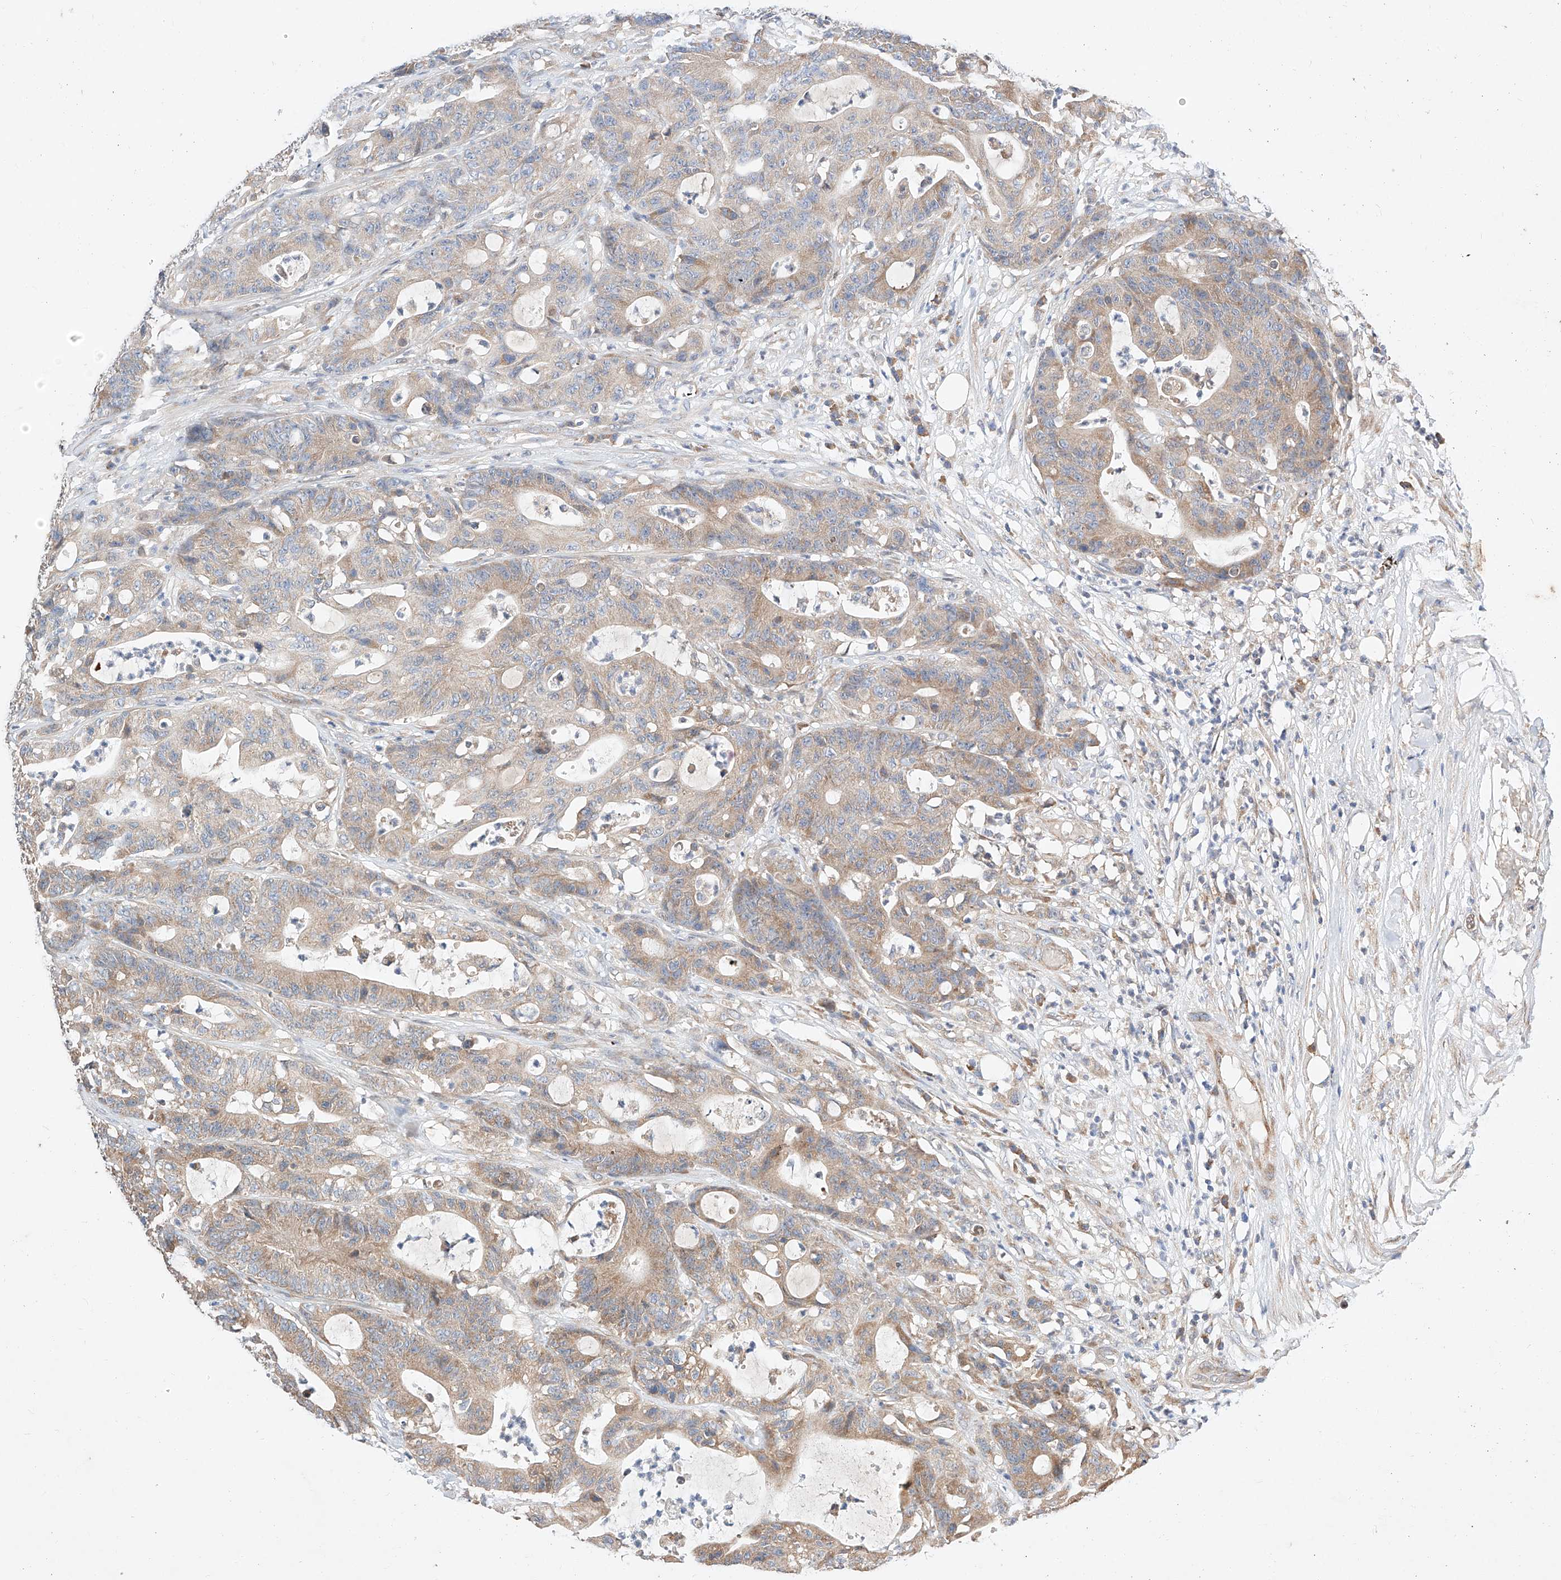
{"staining": {"intensity": "weak", "quantity": ">75%", "location": "cytoplasmic/membranous"}, "tissue": "colorectal cancer", "cell_type": "Tumor cells", "image_type": "cancer", "snomed": [{"axis": "morphology", "description": "Adenocarcinoma, NOS"}, {"axis": "topography", "description": "Colon"}], "caption": "DAB (3,3'-diaminobenzidine) immunohistochemical staining of colorectal adenocarcinoma displays weak cytoplasmic/membranous protein positivity in about >75% of tumor cells.", "gene": "C6orf118", "patient": {"sex": "female", "age": 84}}